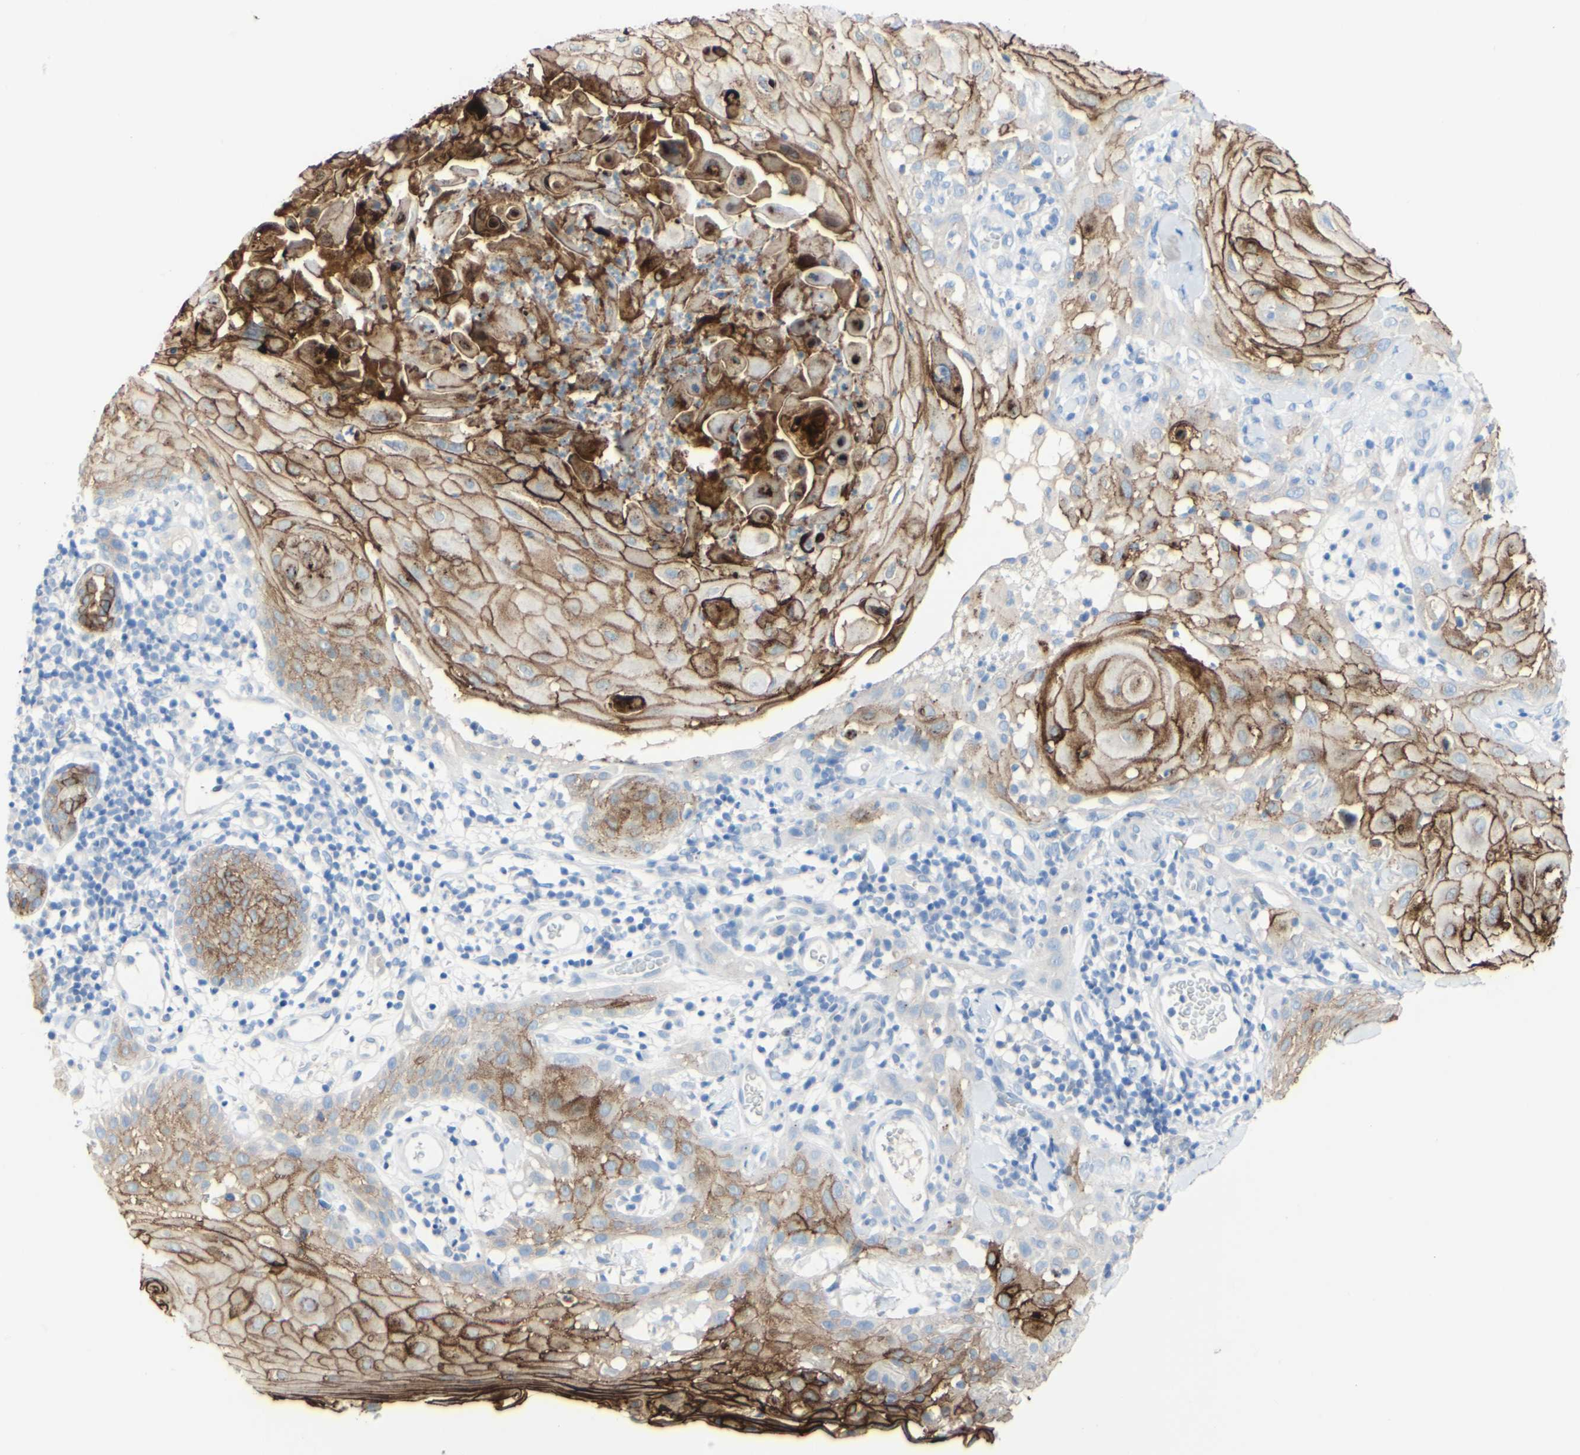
{"staining": {"intensity": "moderate", "quantity": ">75%", "location": "cytoplasmic/membranous"}, "tissue": "skin cancer", "cell_type": "Tumor cells", "image_type": "cancer", "snomed": [{"axis": "morphology", "description": "Squamous cell carcinoma, NOS"}, {"axis": "topography", "description": "Skin"}], "caption": "Tumor cells reveal moderate cytoplasmic/membranous positivity in about >75% of cells in skin cancer.", "gene": "DSC2", "patient": {"sex": "male", "age": 24}}